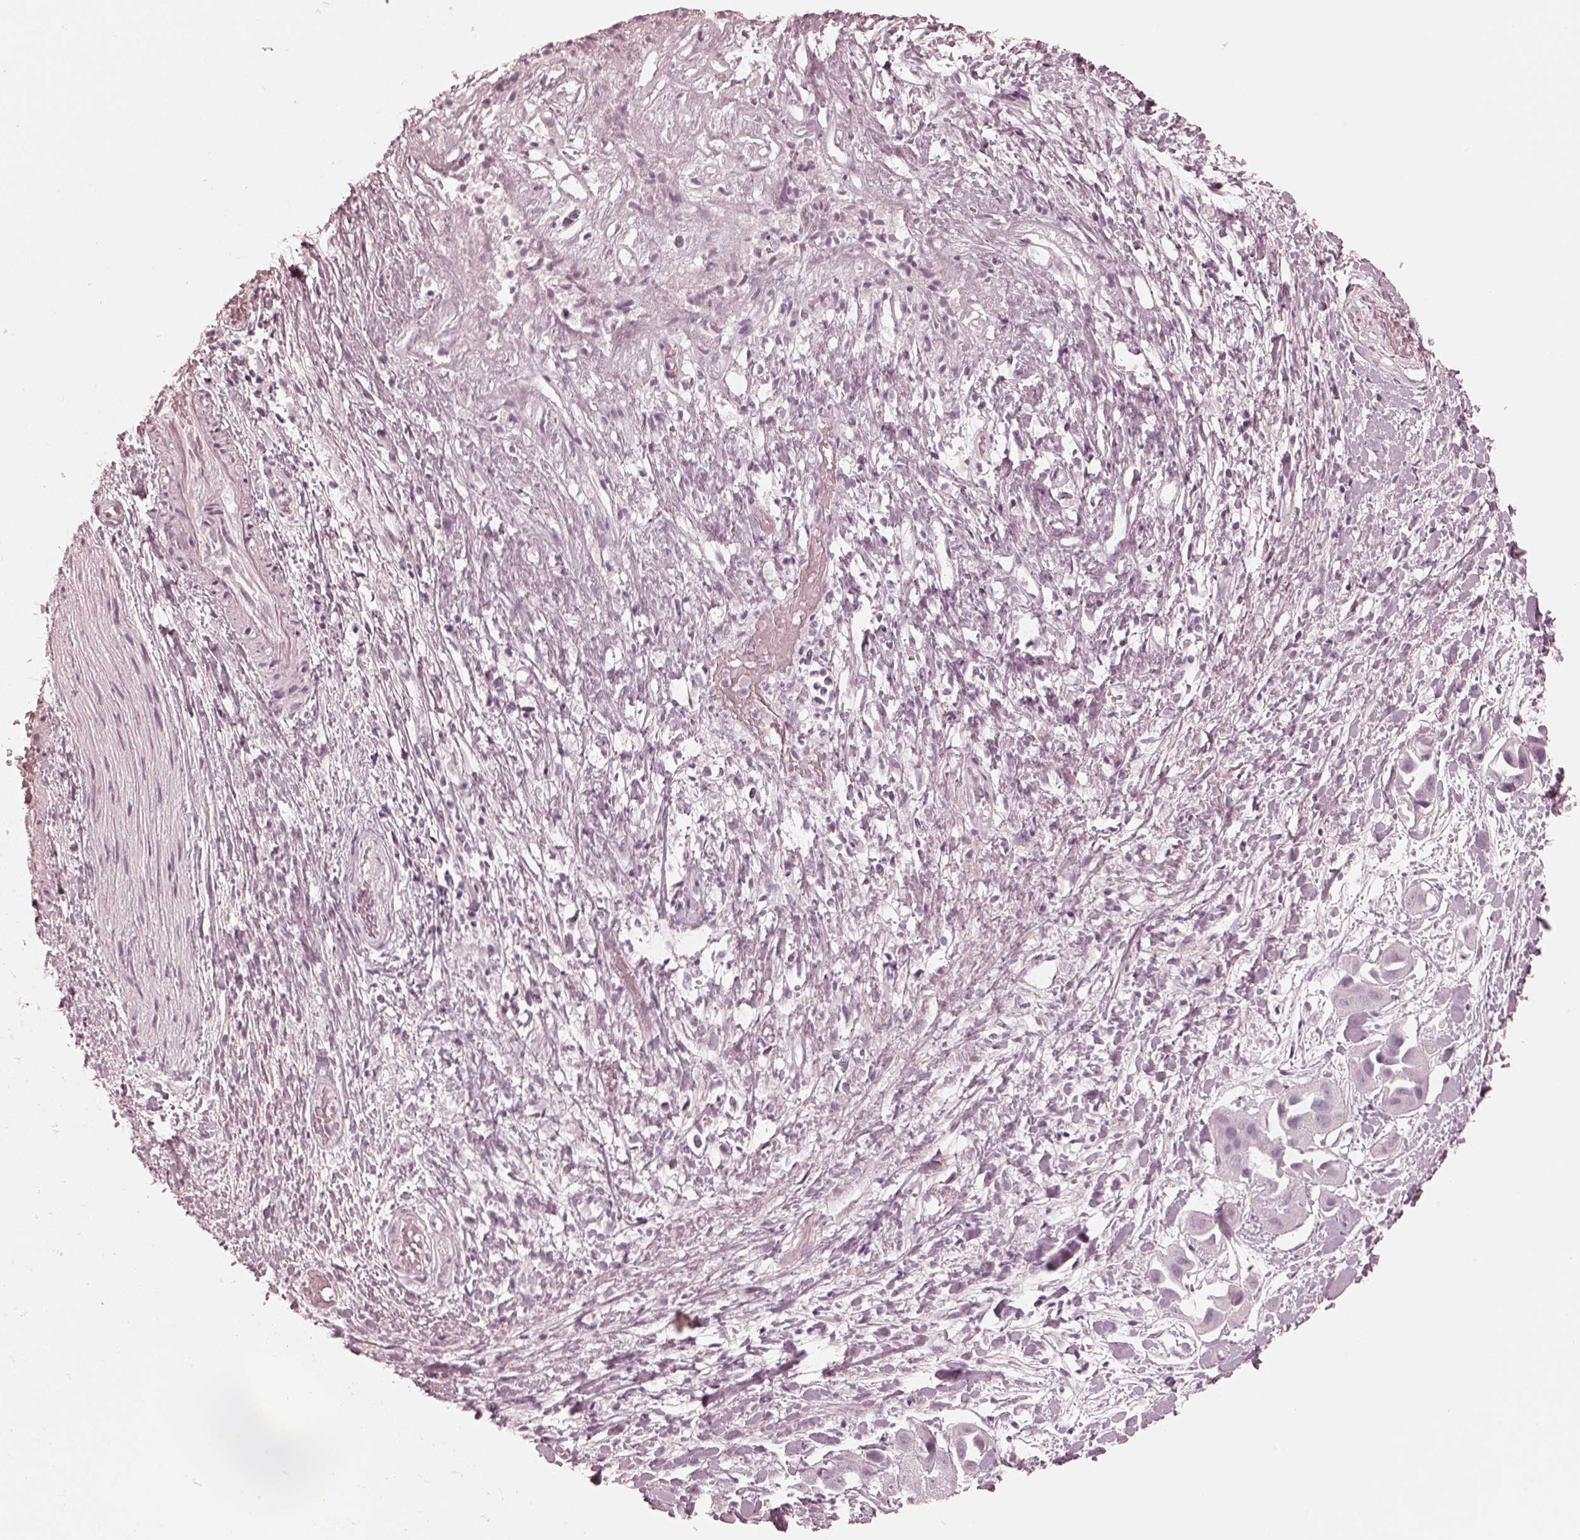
{"staining": {"intensity": "negative", "quantity": "none", "location": "none"}, "tissue": "liver cancer", "cell_type": "Tumor cells", "image_type": "cancer", "snomed": [{"axis": "morphology", "description": "Cholangiocarcinoma"}, {"axis": "topography", "description": "Liver"}], "caption": "The image exhibits no staining of tumor cells in liver cancer (cholangiocarcinoma).", "gene": "CALR3", "patient": {"sex": "female", "age": 52}}